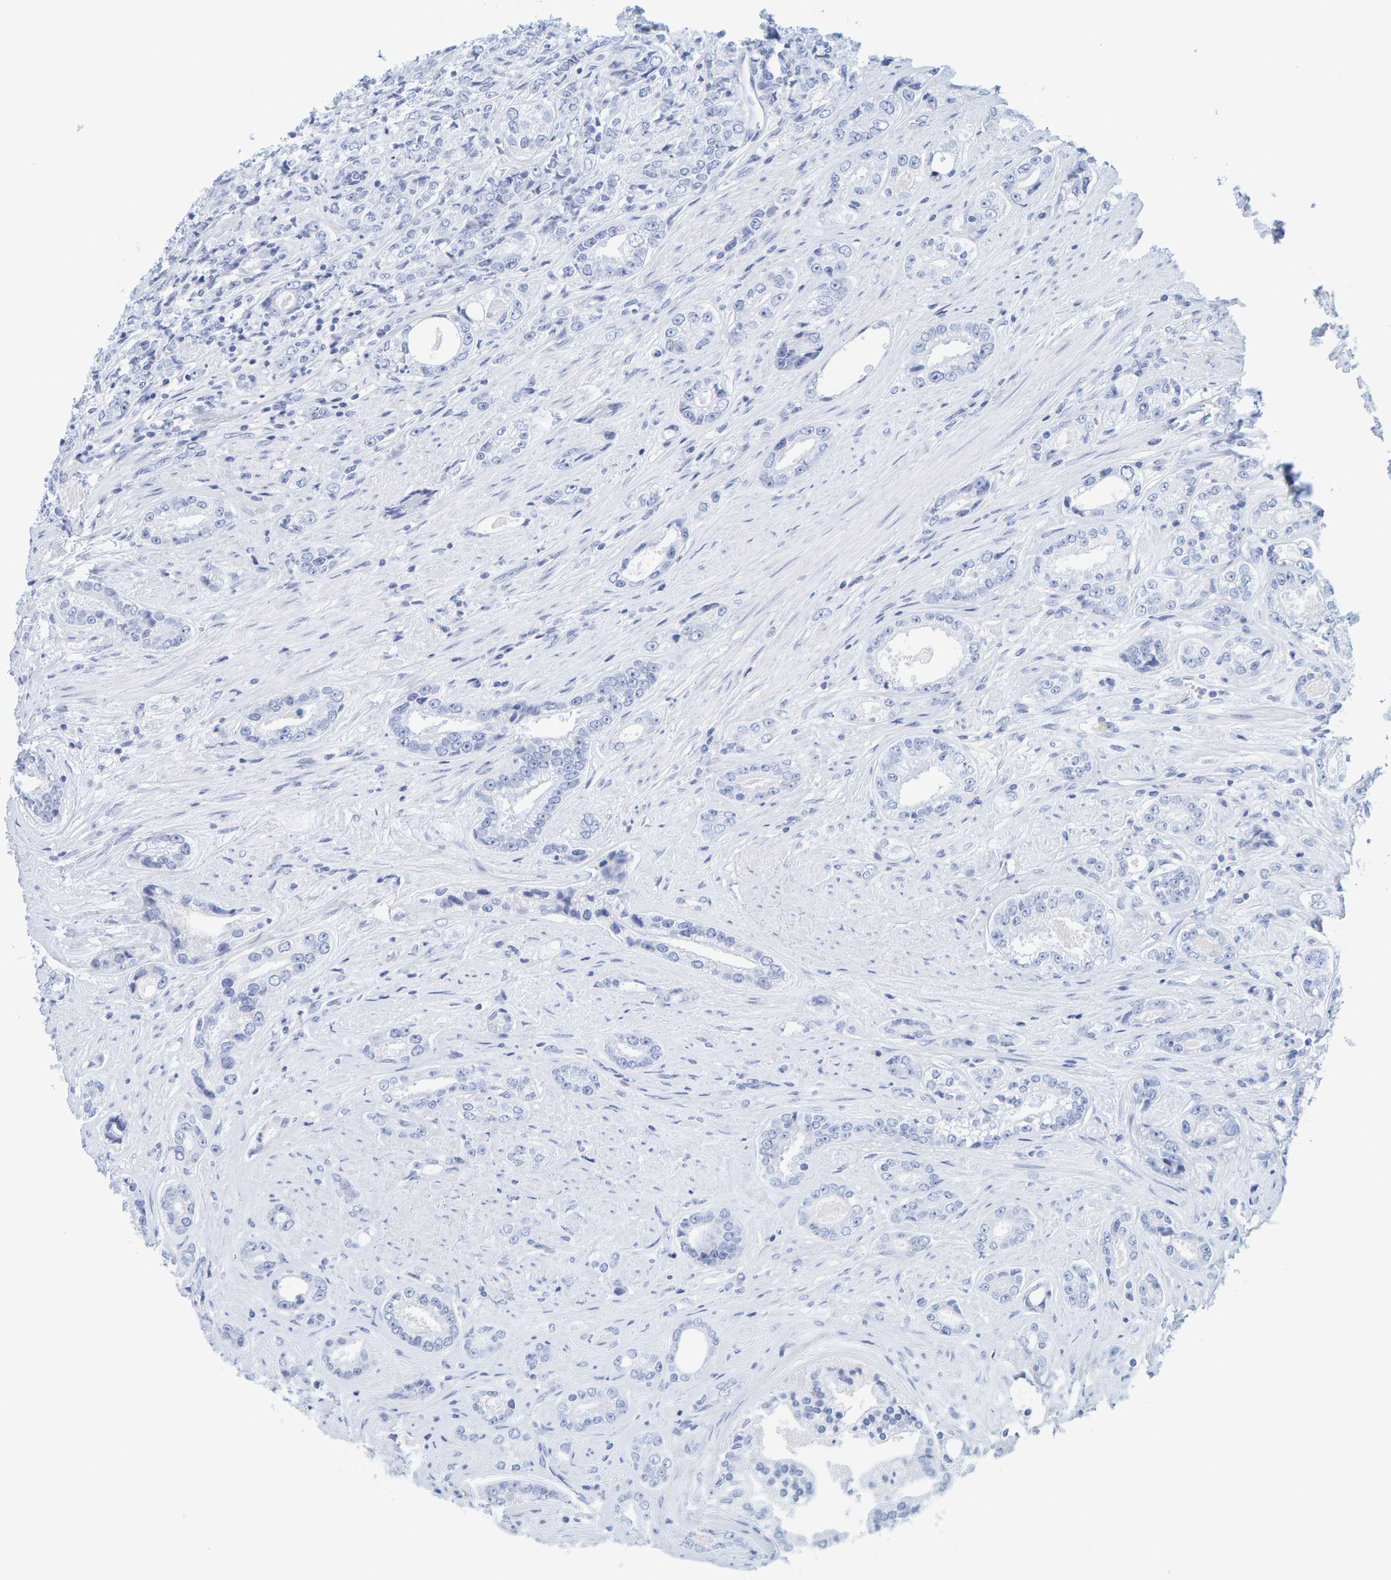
{"staining": {"intensity": "negative", "quantity": "none", "location": "none"}, "tissue": "prostate cancer", "cell_type": "Tumor cells", "image_type": "cancer", "snomed": [{"axis": "morphology", "description": "Adenocarcinoma, High grade"}, {"axis": "topography", "description": "Prostate"}], "caption": "IHC photomicrograph of neoplastic tissue: adenocarcinoma (high-grade) (prostate) stained with DAB (3,3'-diaminobenzidine) demonstrates no significant protein expression in tumor cells.", "gene": "SFTPC", "patient": {"sex": "male", "age": 61}}